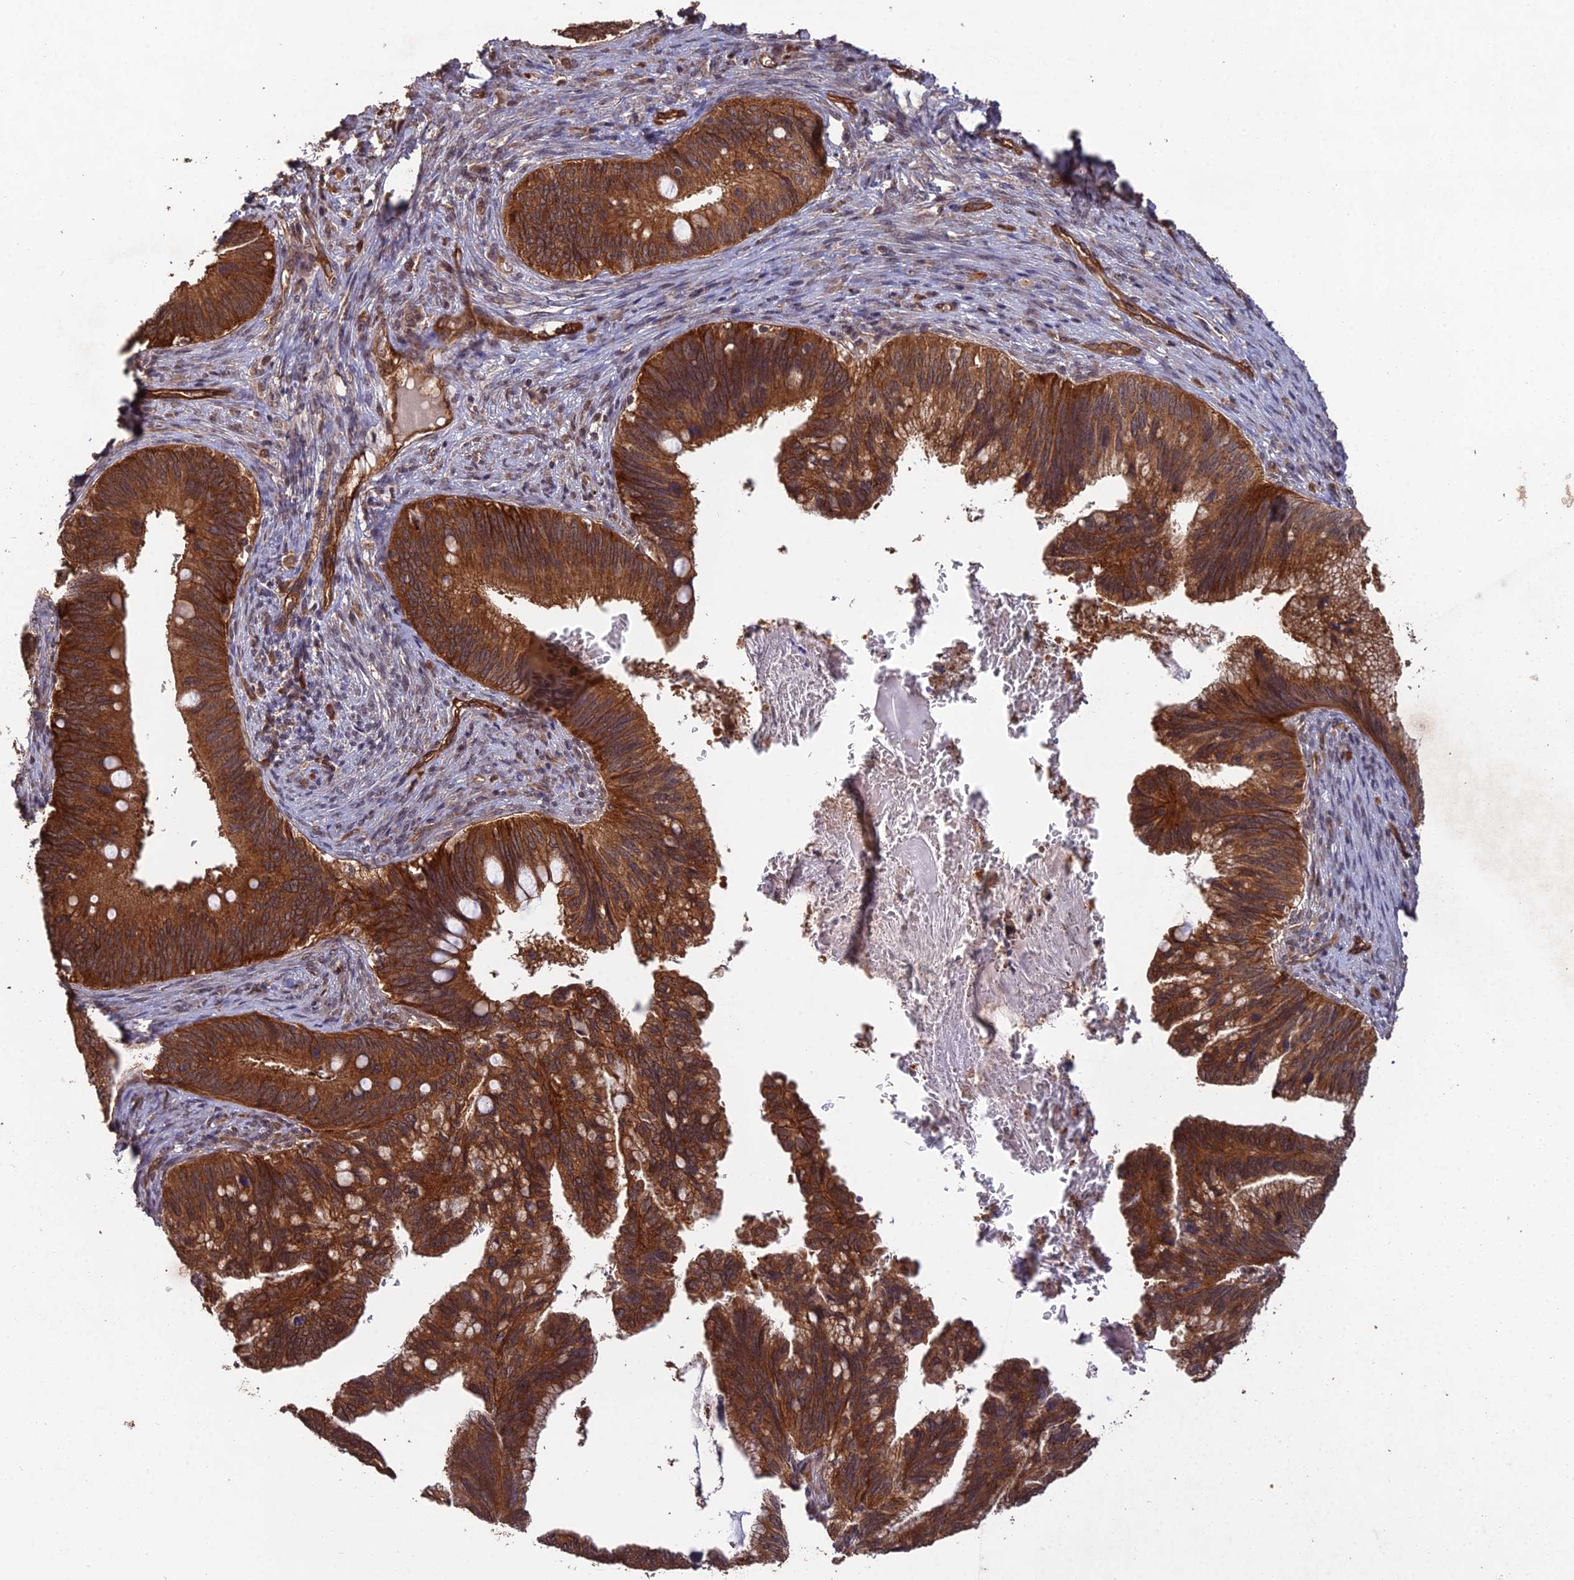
{"staining": {"intensity": "strong", "quantity": ">75%", "location": "cytoplasmic/membranous"}, "tissue": "cervical cancer", "cell_type": "Tumor cells", "image_type": "cancer", "snomed": [{"axis": "morphology", "description": "Adenocarcinoma, NOS"}, {"axis": "topography", "description": "Cervix"}], "caption": "Strong cytoplasmic/membranous staining for a protein is identified in approximately >75% of tumor cells of cervical cancer (adenocarcinoma) using immunohistochemistry (IHC).", "gene": "RALGAPA2", "patient": {"sex": "female", "age": 42}}